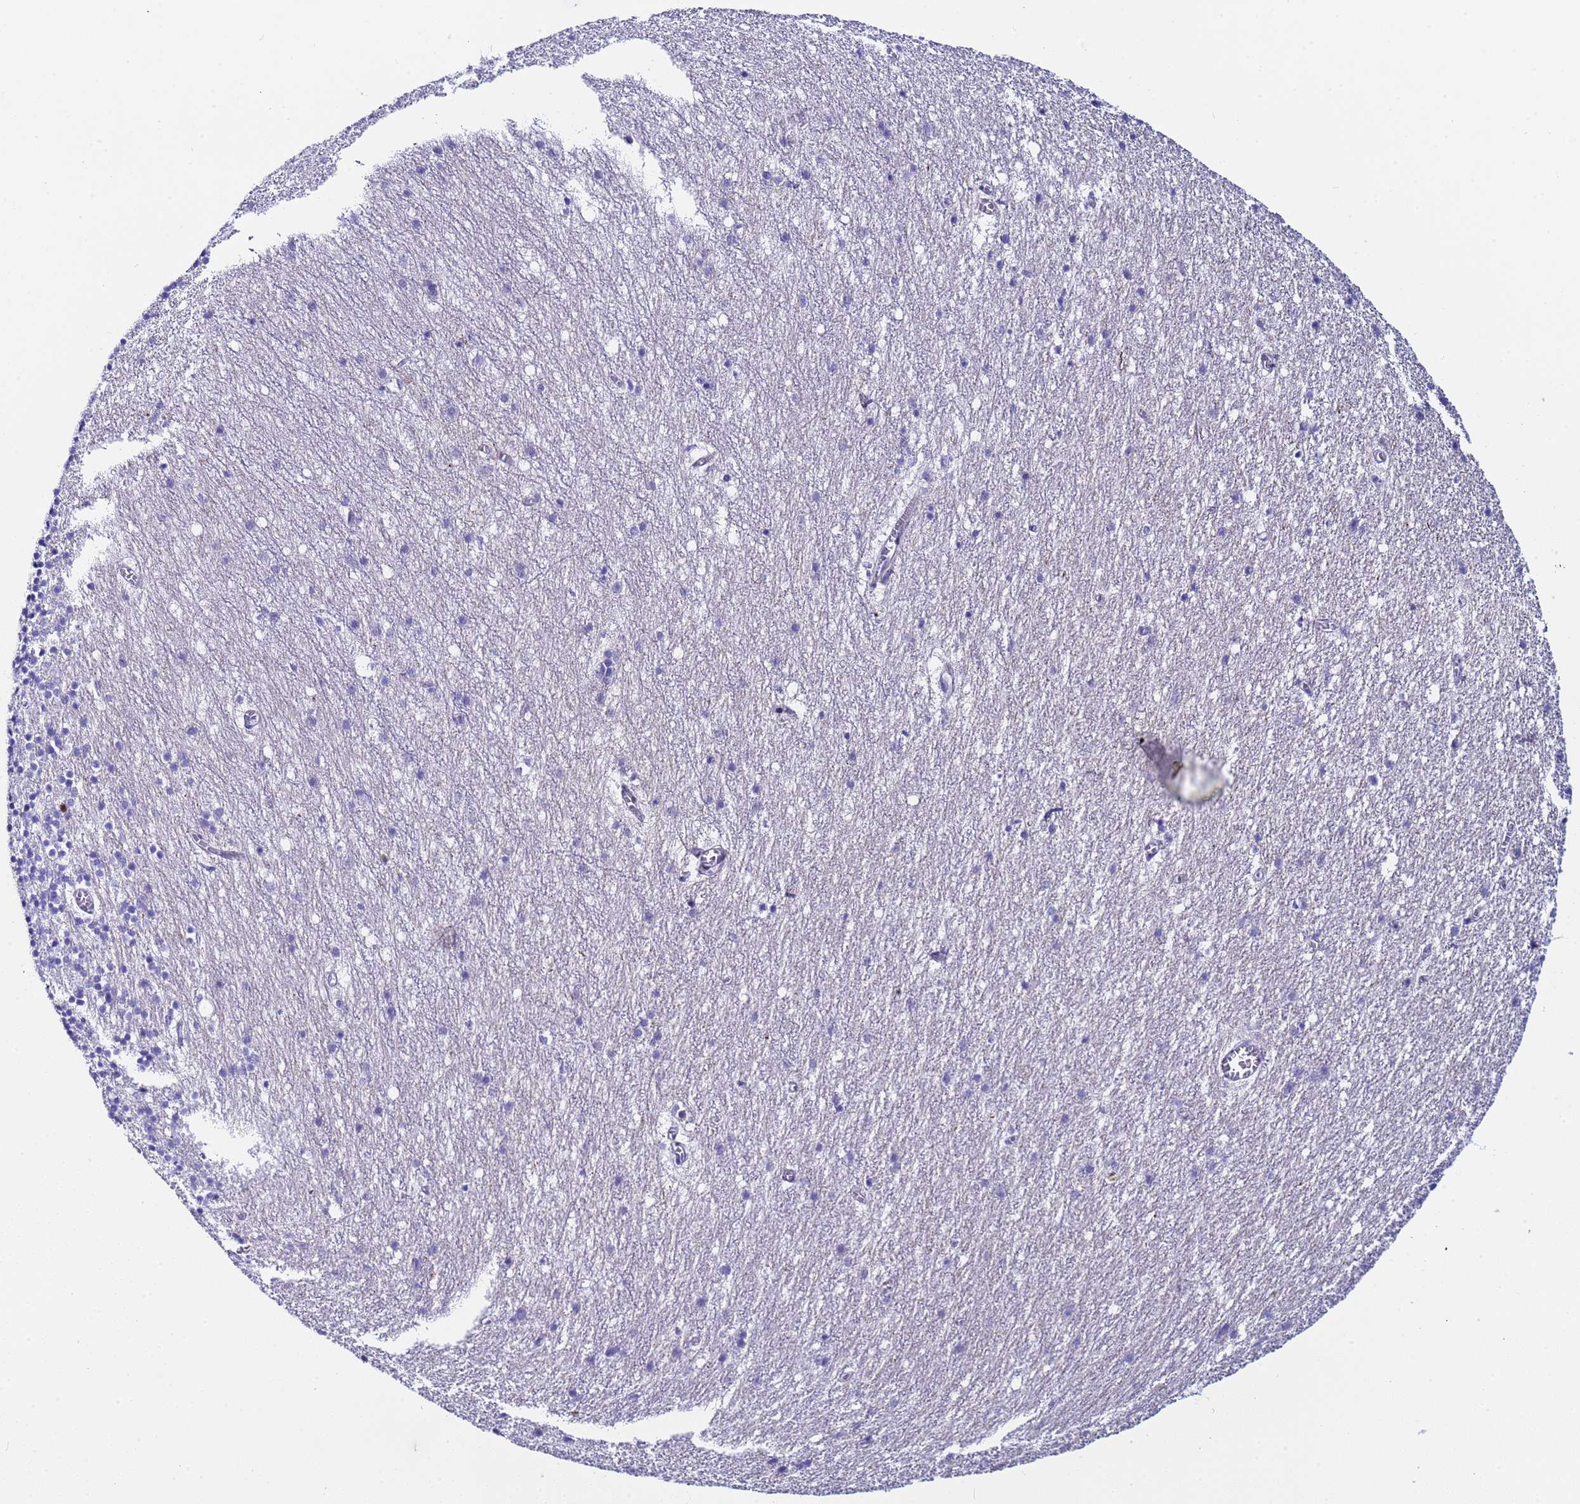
{"staining": {"intensity": "negative", "quantity": "none", "location": "none"}, "tissue": "cerebellum", "cell_type": "Cells in granular layer", "image_type": "normal", "snomed": [{"axis": "morphology", "description": "Normal tissue, NOS"}, {"axis": "topography", "description": "Cerebellum"}], "caption": "IHC of normal human cerebellum displays no positivity in cells in granular layer.", "gene": "POP5", "patient": {"sex": "male", "age": 54}}